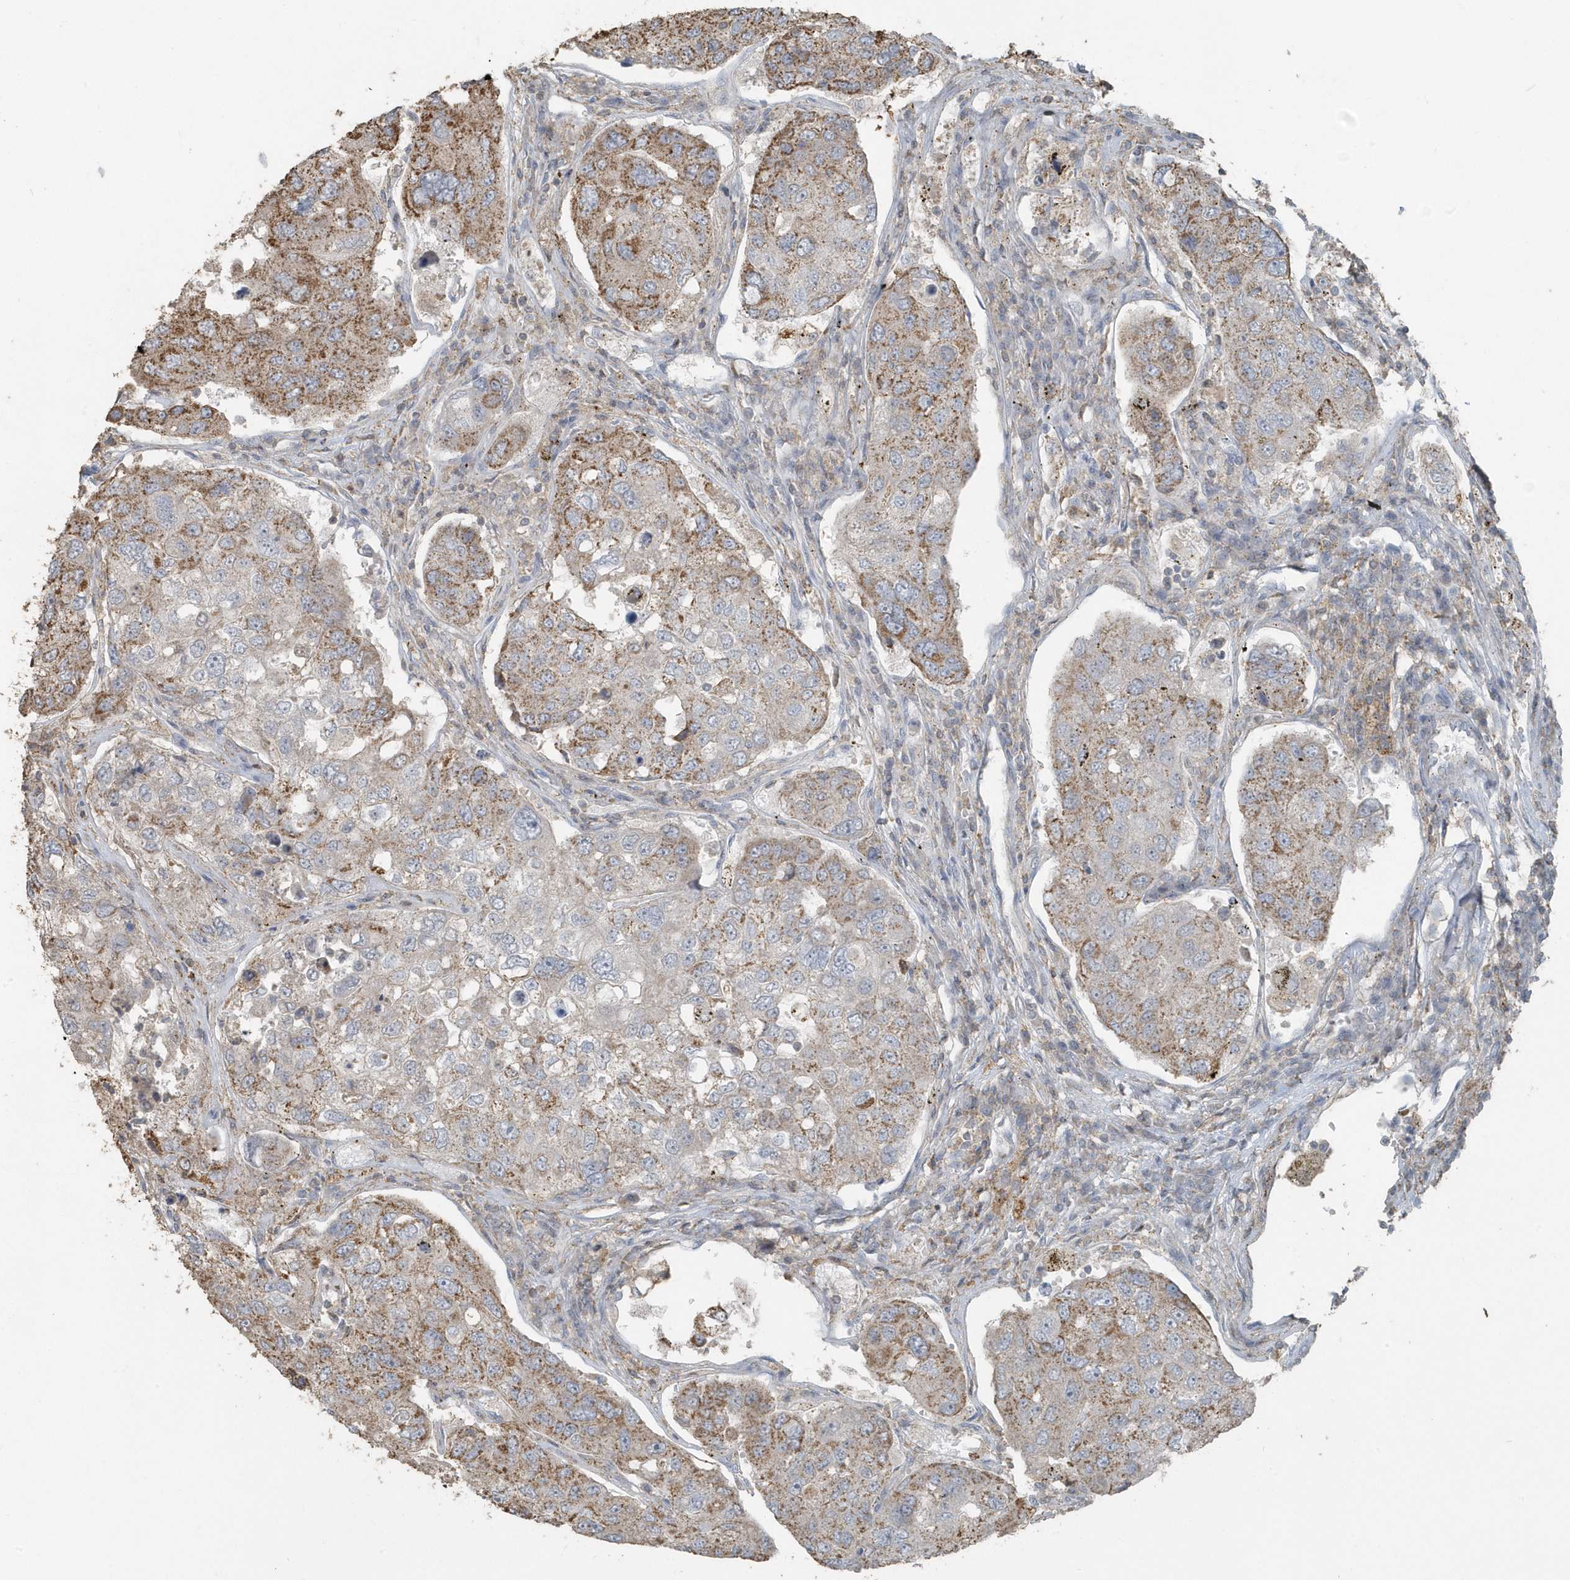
{"staining": {"intensity": "moderate", "quantity": "25%-75%", "location": "cytoplasmic/membranous"}, "tissue": "urothelial cancer", "cell_type": "Tumor cells", "image_type": "cancer", "snomed": [{"axis": "morphology", "description": "Urothelial carcinoma, High grade"}, {"axis": "topography", "description": "Lymph node"}, {"axis": "topography", "description": "Urinary bladder"}], "caption": "An IHC micrograph of neoplastic tissue is shown. Protein staining in brown labels moderate cytoplasmic/membranous positivity in urothelial cancer within tumor cells.", "gene": "ACTC1", "patient": {"sex": "male", "age": 51}}